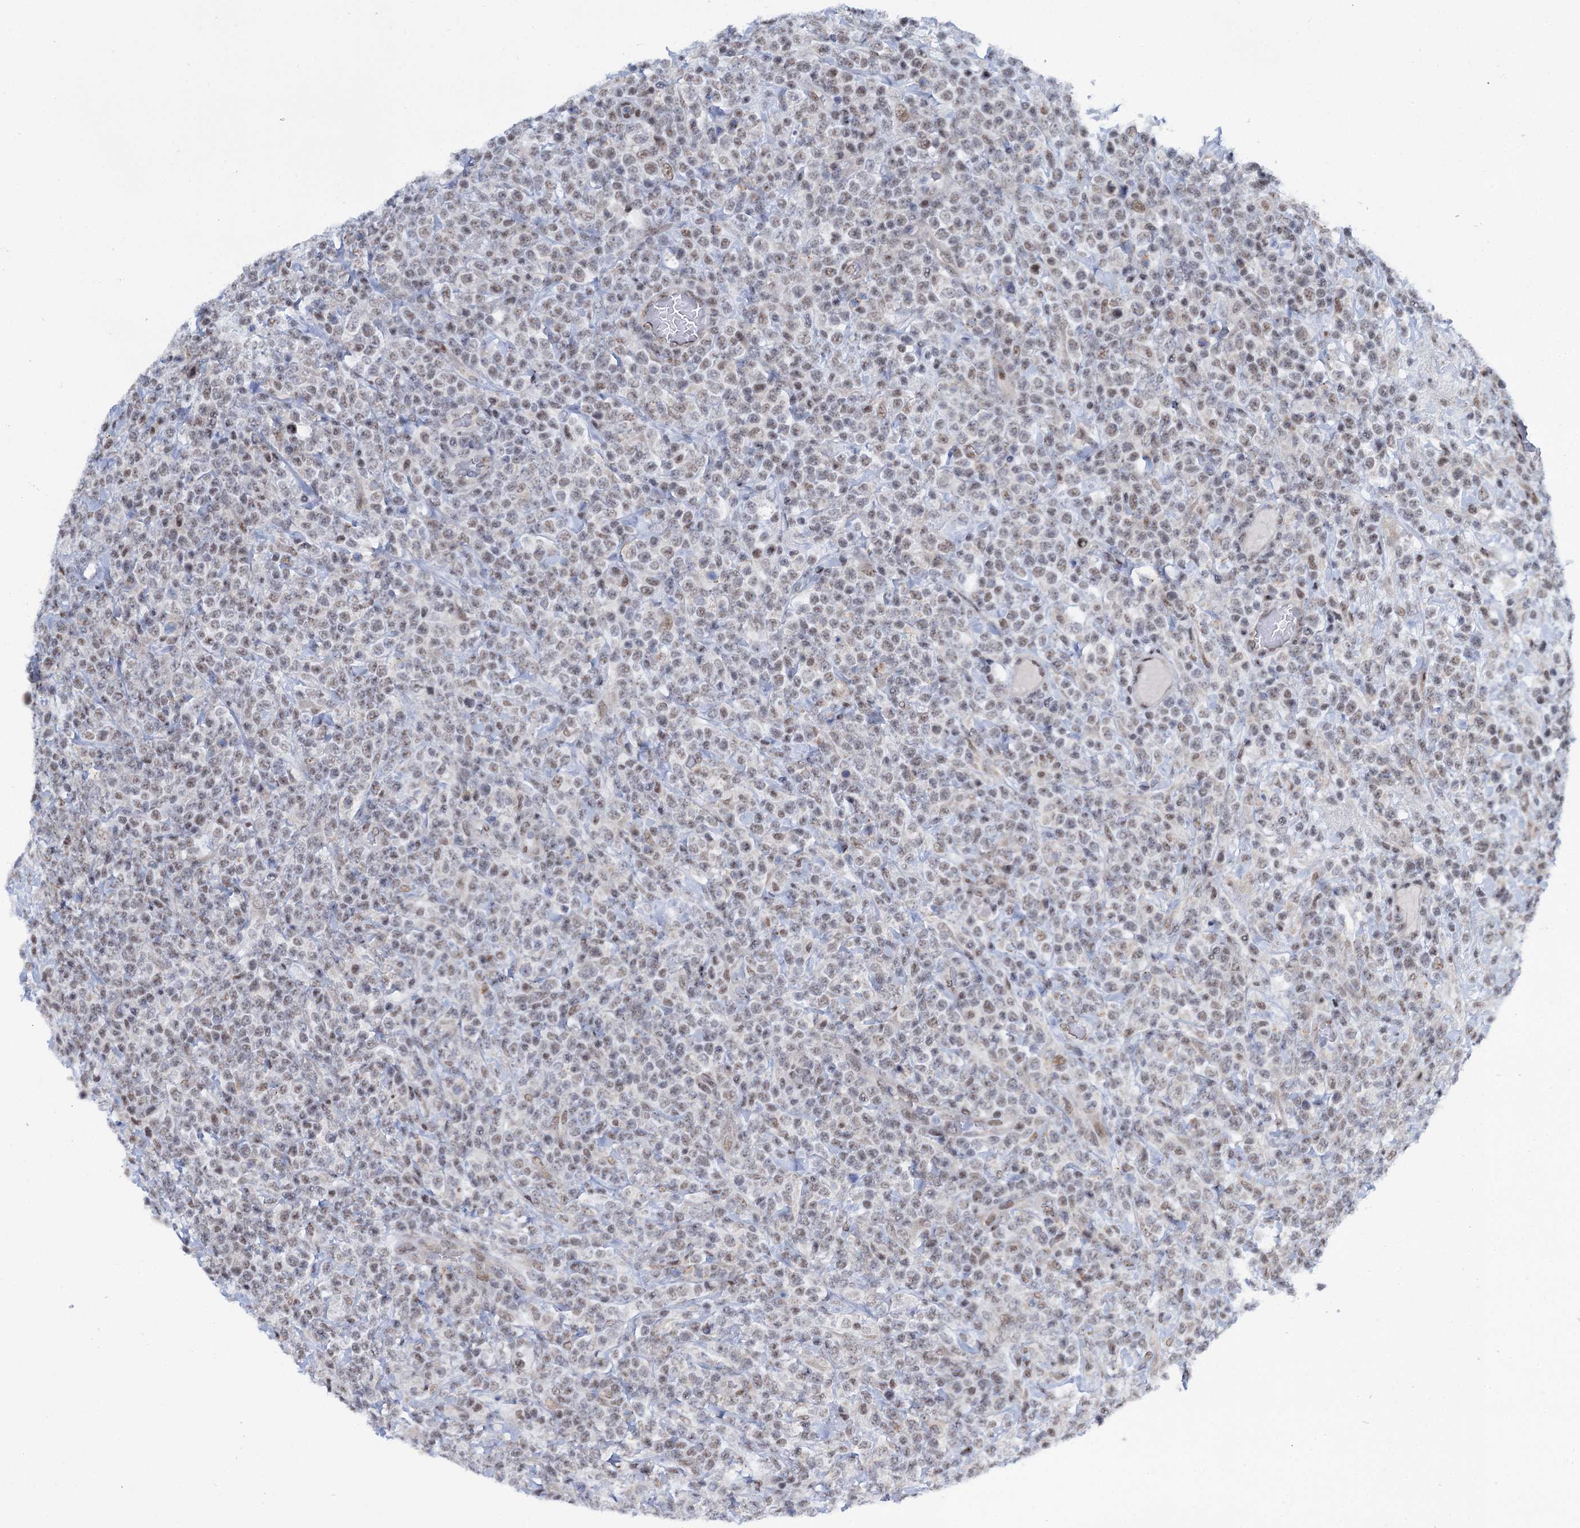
{"staining": {"intensity": "weak", "quantity": "25%-75%", "location": "nuclear"}, "tissue": "lymphoma", "cell_type": "Tumor cells", "image_type": "cancer", "snomed": [{"axis": "morphology", "description": "Malignant lymphoma, non-Hodgkin's type, High grade"}, {"axis": "topography", "description": "Colon"}], "caption": "Immunohistochemistry photomicrograph of human malignant lymphoma, non-Hodgkin's type (high-grade) stained for a protein (brown), which exhibits low levels of weak nuclear positivity in about 25%-75% of tumor cells.", "gene": "SREK1", "patient": {"sex": "female", "age": 53}}